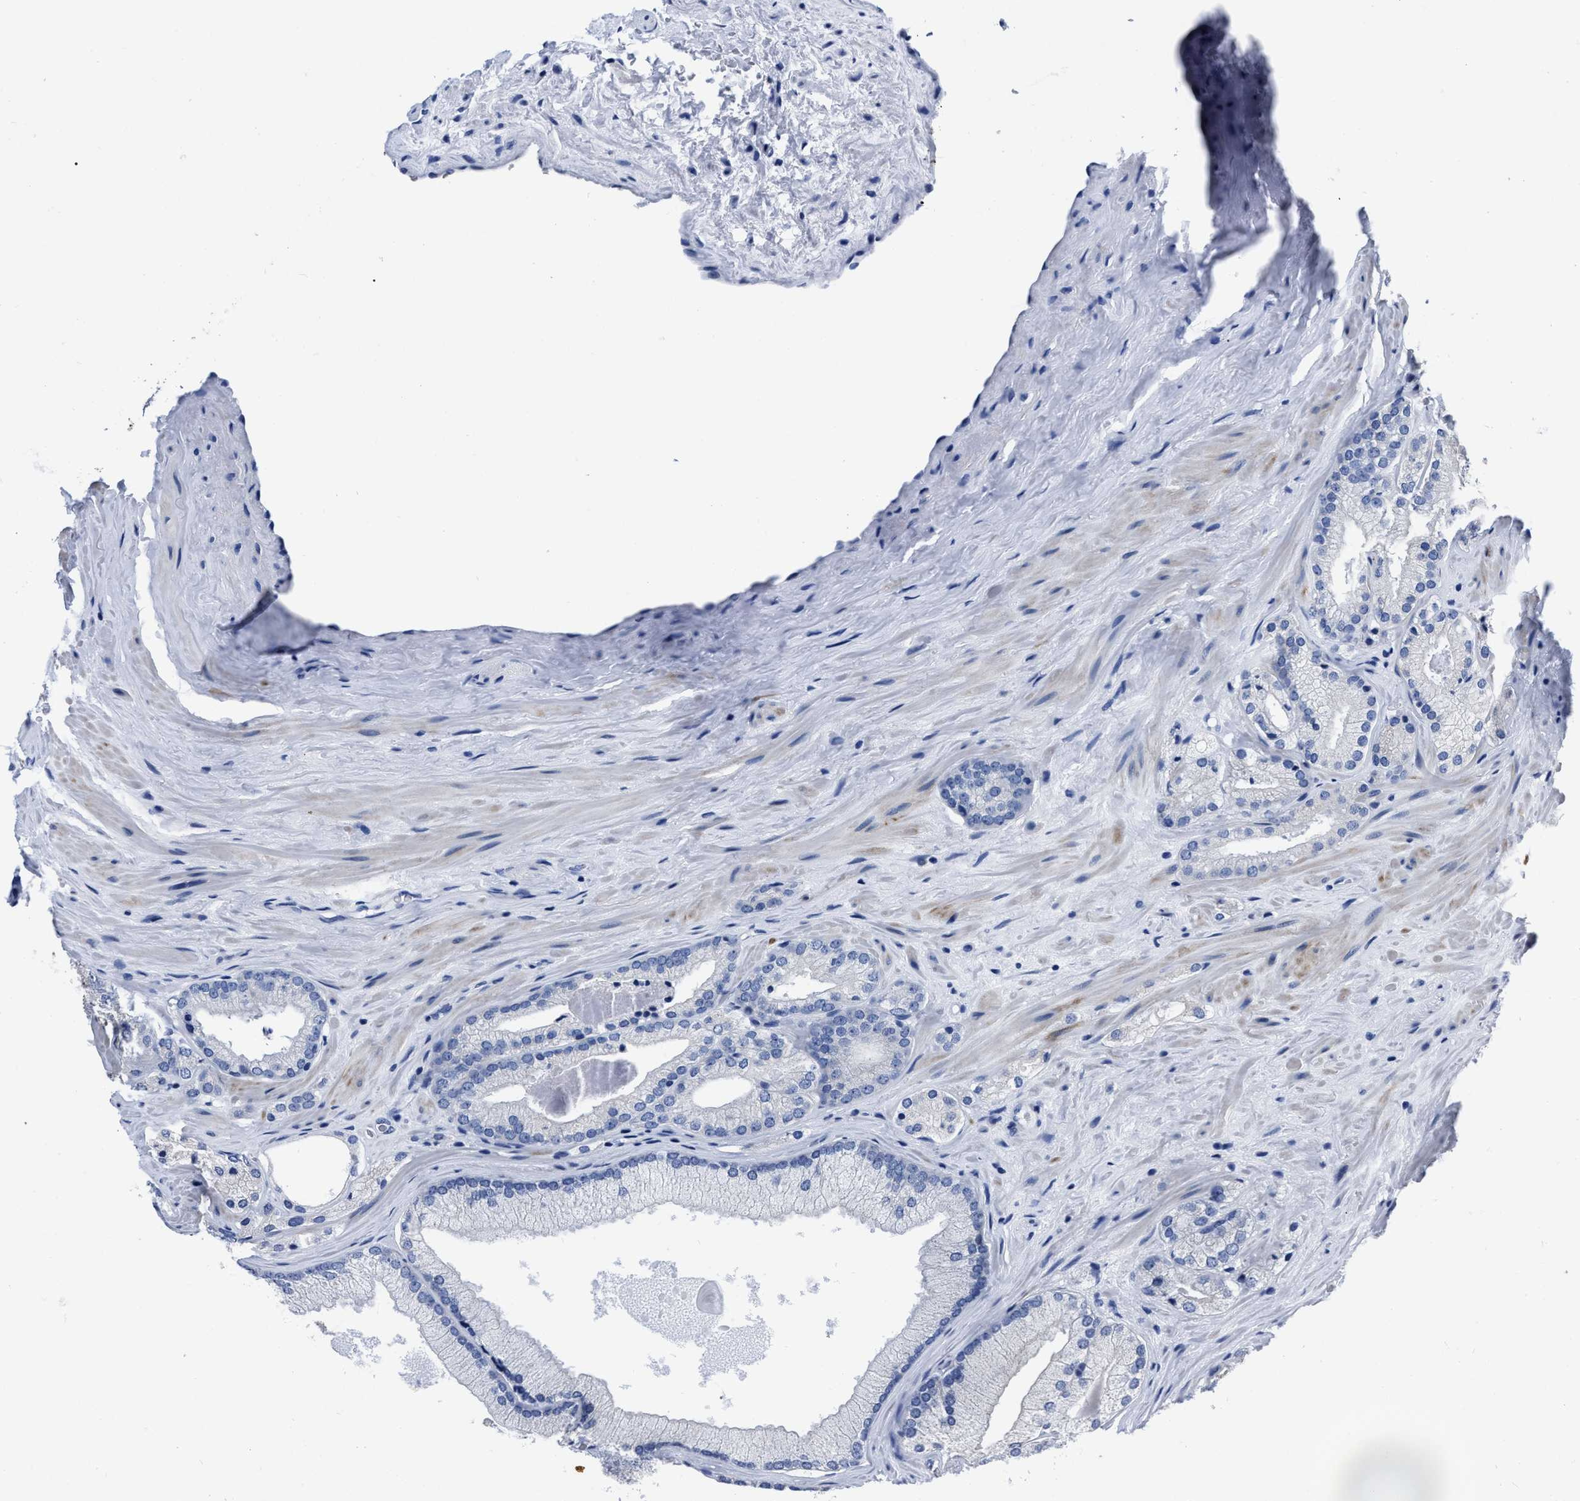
{"staining": {"intensity": "negative", "quantity": "none", "location": "none"}, "tissue": "prostate cancer", "cell_type": "Tumor cells", "image_type": "cancer", "snomed": [{"axis": "morphology", "description": "Adenocarcinoma, Low grade"}, {"axis": "topography", "description": "Prostate"}], "caption": "Prostate adenocarcinoma (low-grade) was stained to show a protein in brown. There is no significant positivity in tumor cells.", "gene": "MOV10L1", "patient": {"sex": "male", "age": 65}}